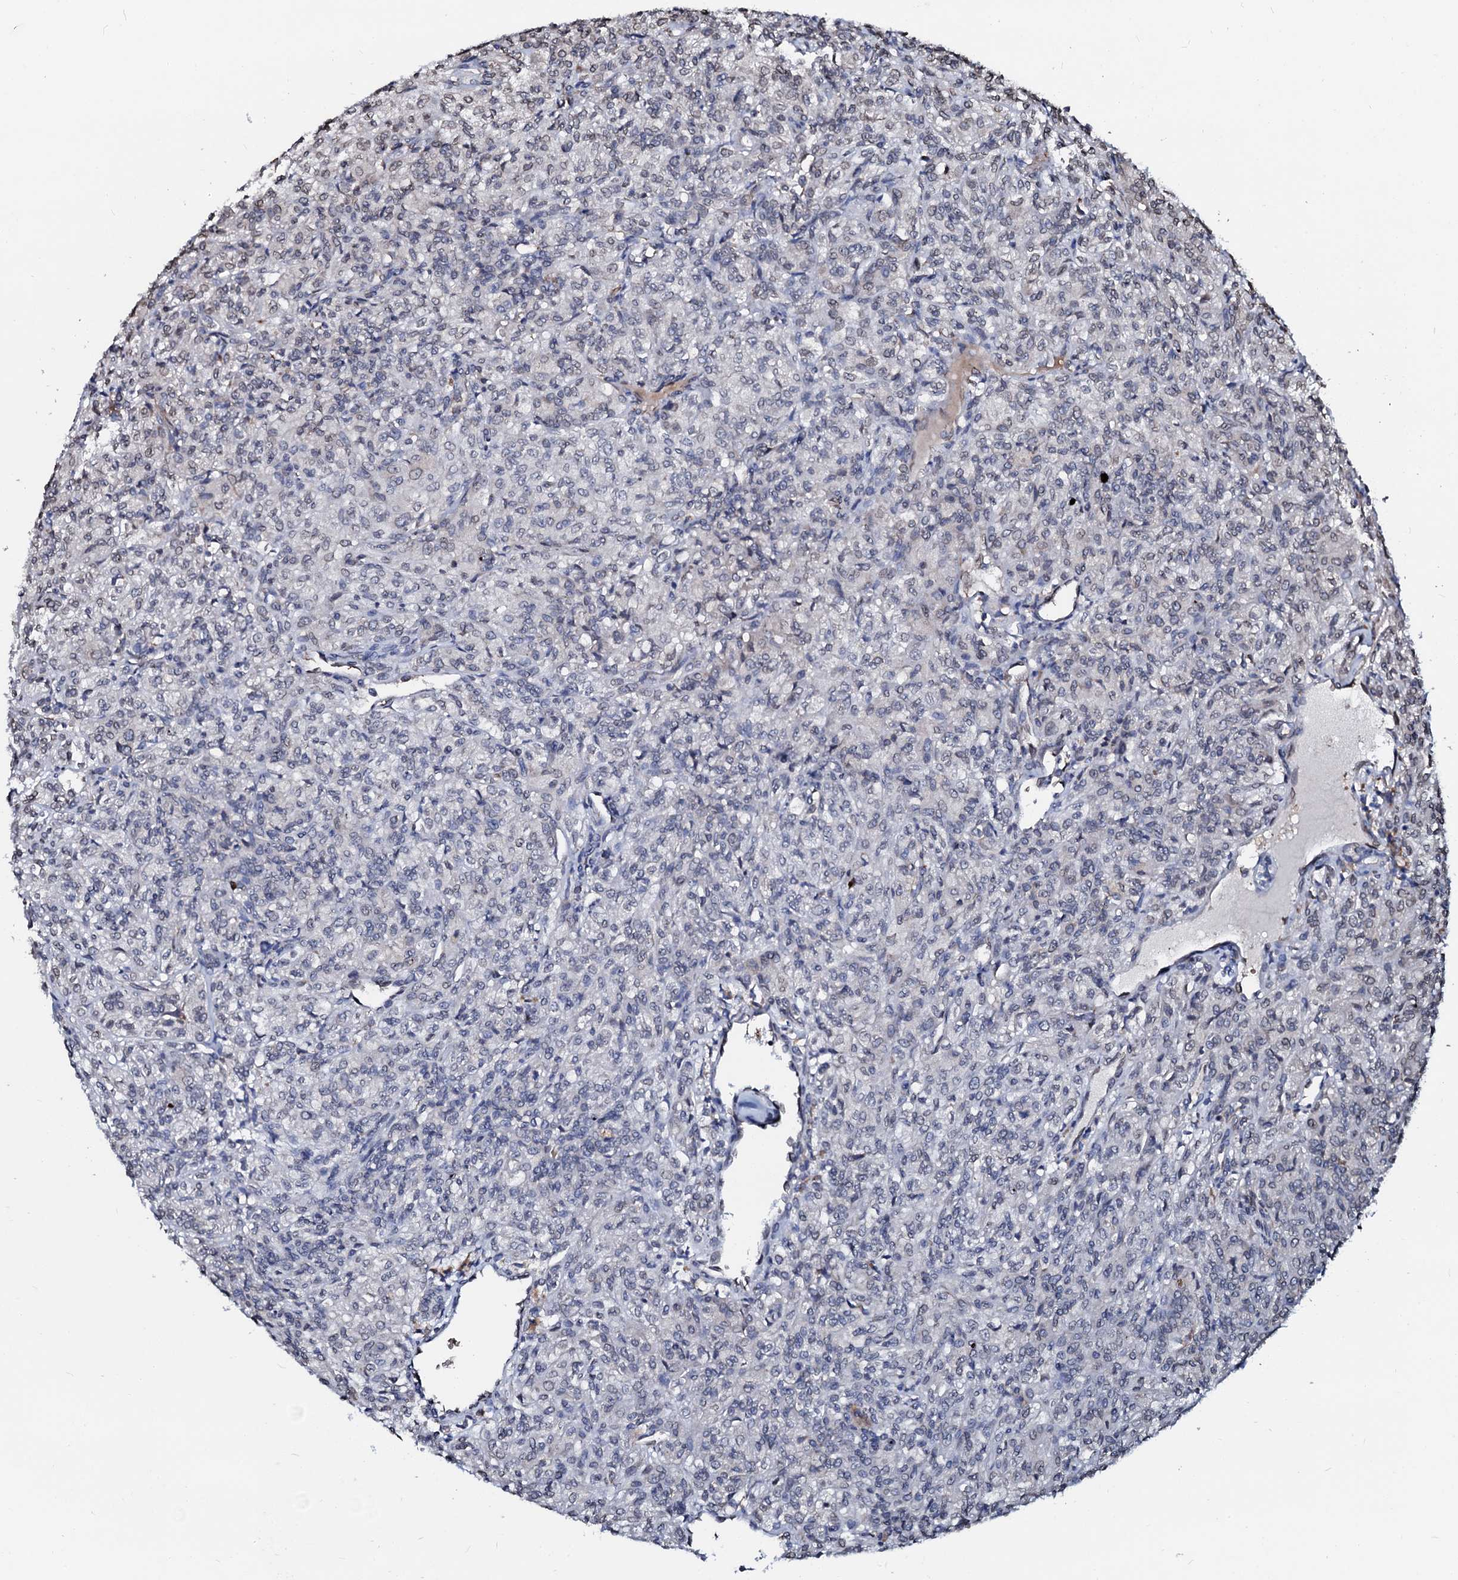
{"staining": {"intensity": "negative", "quantity": "none", "location": "none"}, "tissue": "renal cancer", "cell_type": "Tumor cells", "image_type": "cancer", "snomed": [{"axis": "morphology", "description": "Adenocarcinoma, NOS"}, {"axis": "topography", "description": "Kidney"}], "caption": "Renal cancer (adenocarcinoma) was stained to show a protein in brown. There is no significant staining in tumor cells. Brightfield microscopy of immunohistochemistry stained with DAB (brown) and hematoxylin (blue), captured at high magnification.", "gene": "NRP2", "patient": {"sex": "male", "age": 77}}